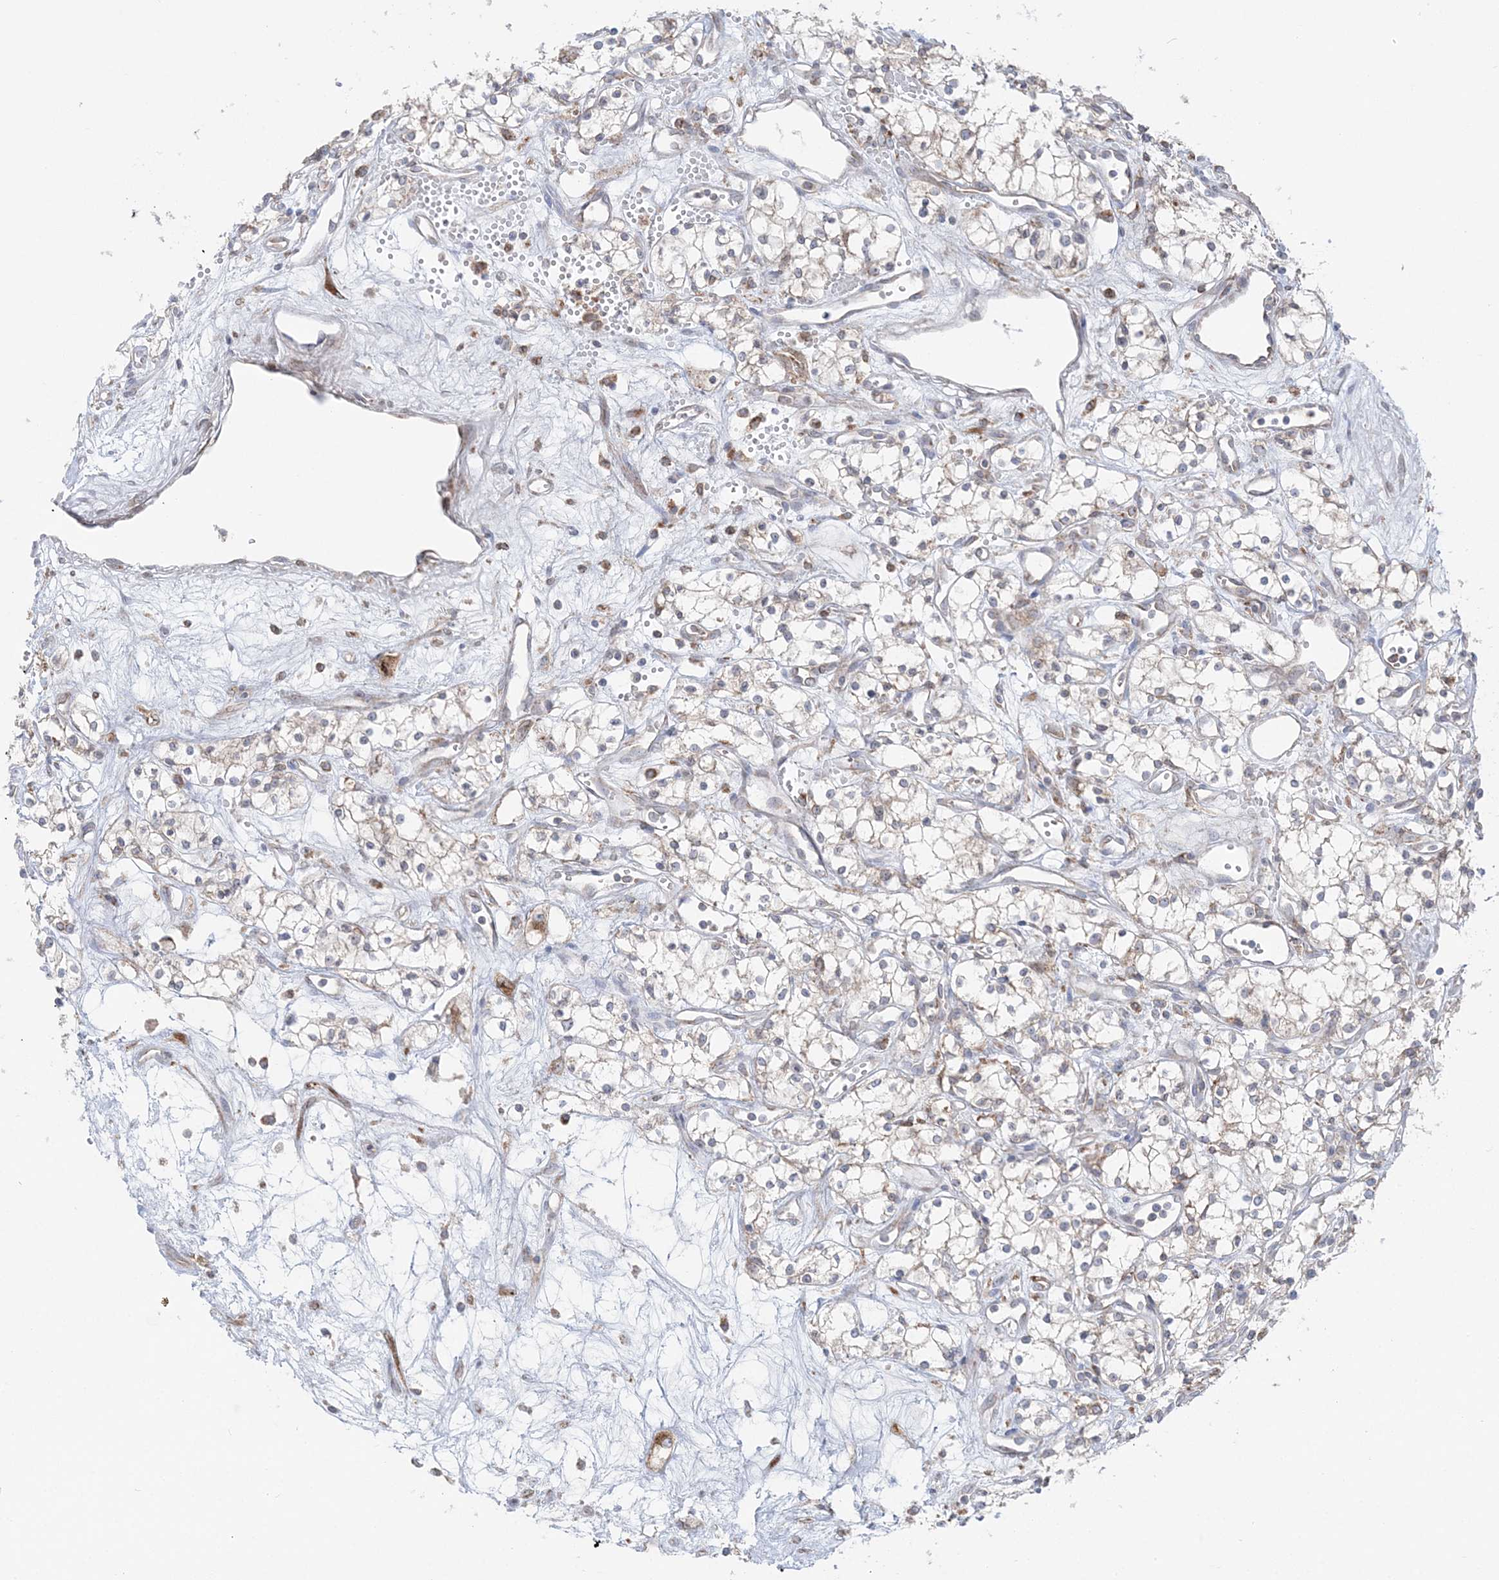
{"staining": {"intensity": "negative", "quantity": "none", "location": "none"}, "tissue": "renal cancer", "cell_type": "Tumor cells", "image_type": "cancer", "snomed": [{"axis": "morphology", "description": "Adenocarcinoma, NOS"}, {"axis": "topography", "description": "Kidney"}], "caption": "Tumor cells are negative for brown protein staining in renal cancer.", "gene": "TMED10", "patient": {"sex": "male", "age": 59}}